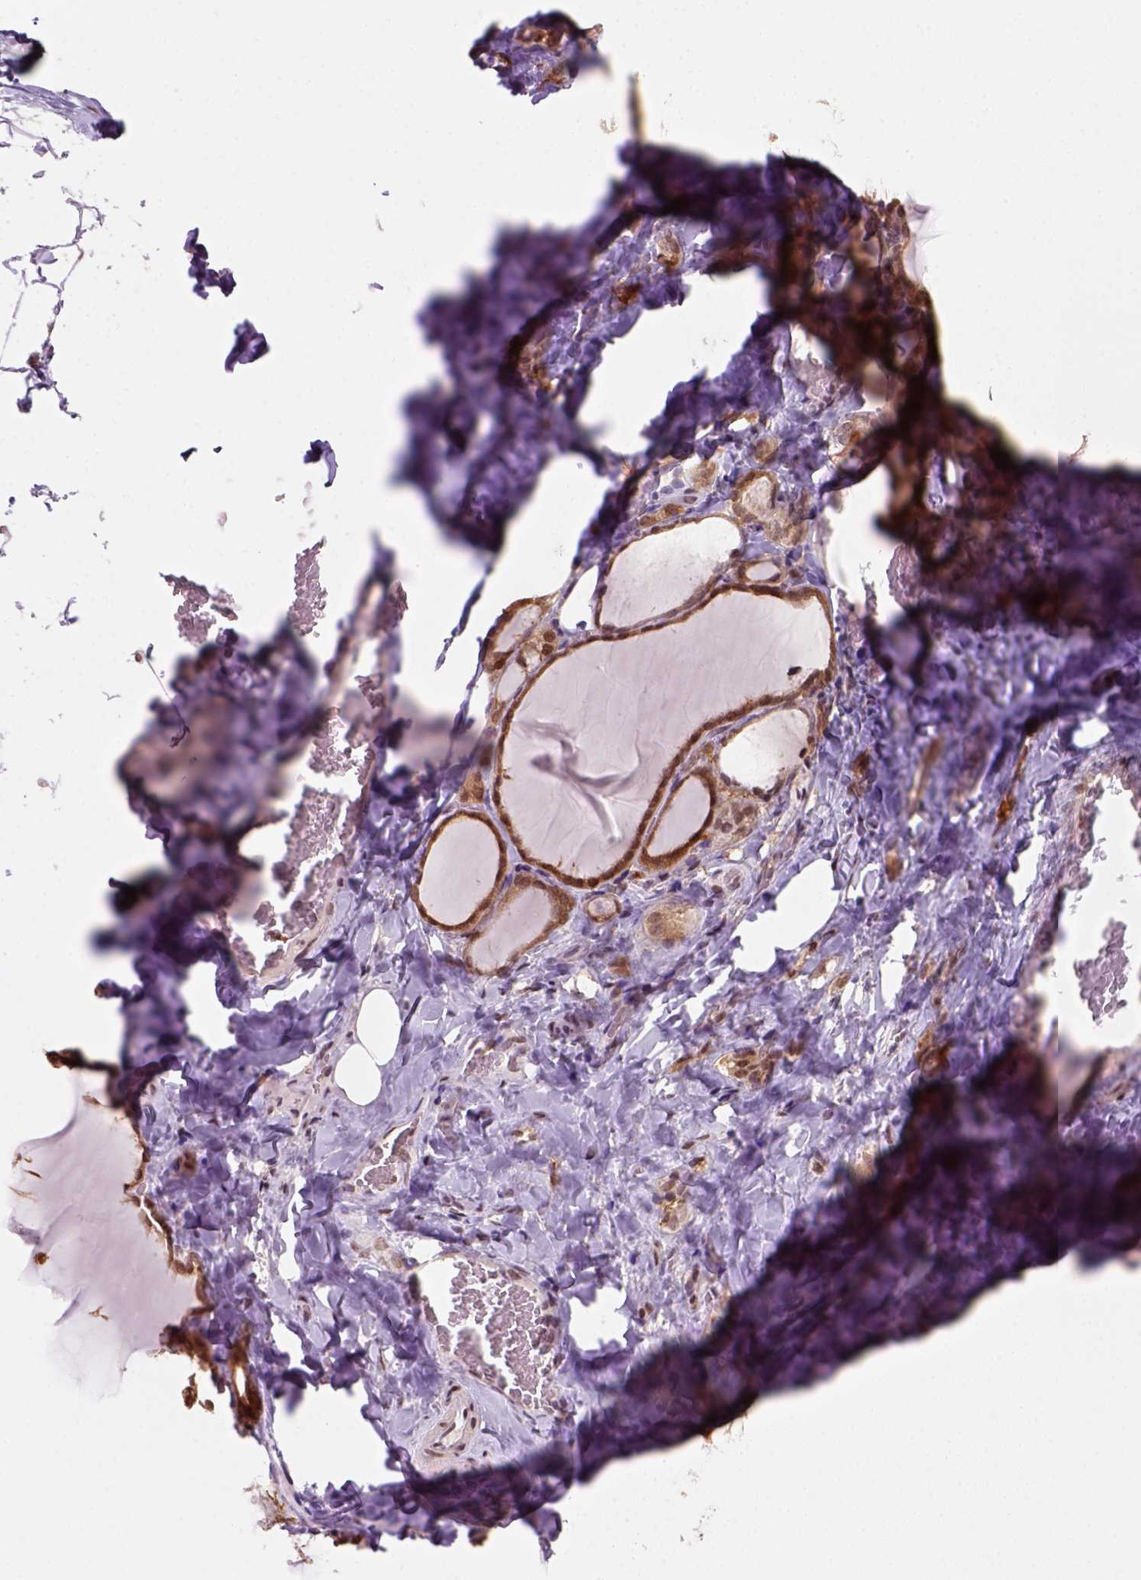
{"staining": {"intensity": "moderate", "quantity": ">75%", "location": "nuclear"}, "tissue": "breast", "cell_type": "Adipocytes", "image_type": "normal", "snomed": [{"axis": "morphology", "description": "Normal tissue, NOS"}, {"axis": "topography", "description": "Breast"}], "caption": "The image demonstrates a brown stain indicating the presence of a protein in the nuclear of adipocytes in breast.", "gene": "GOT1", "patient": {"sex": "female", "age": 45}}